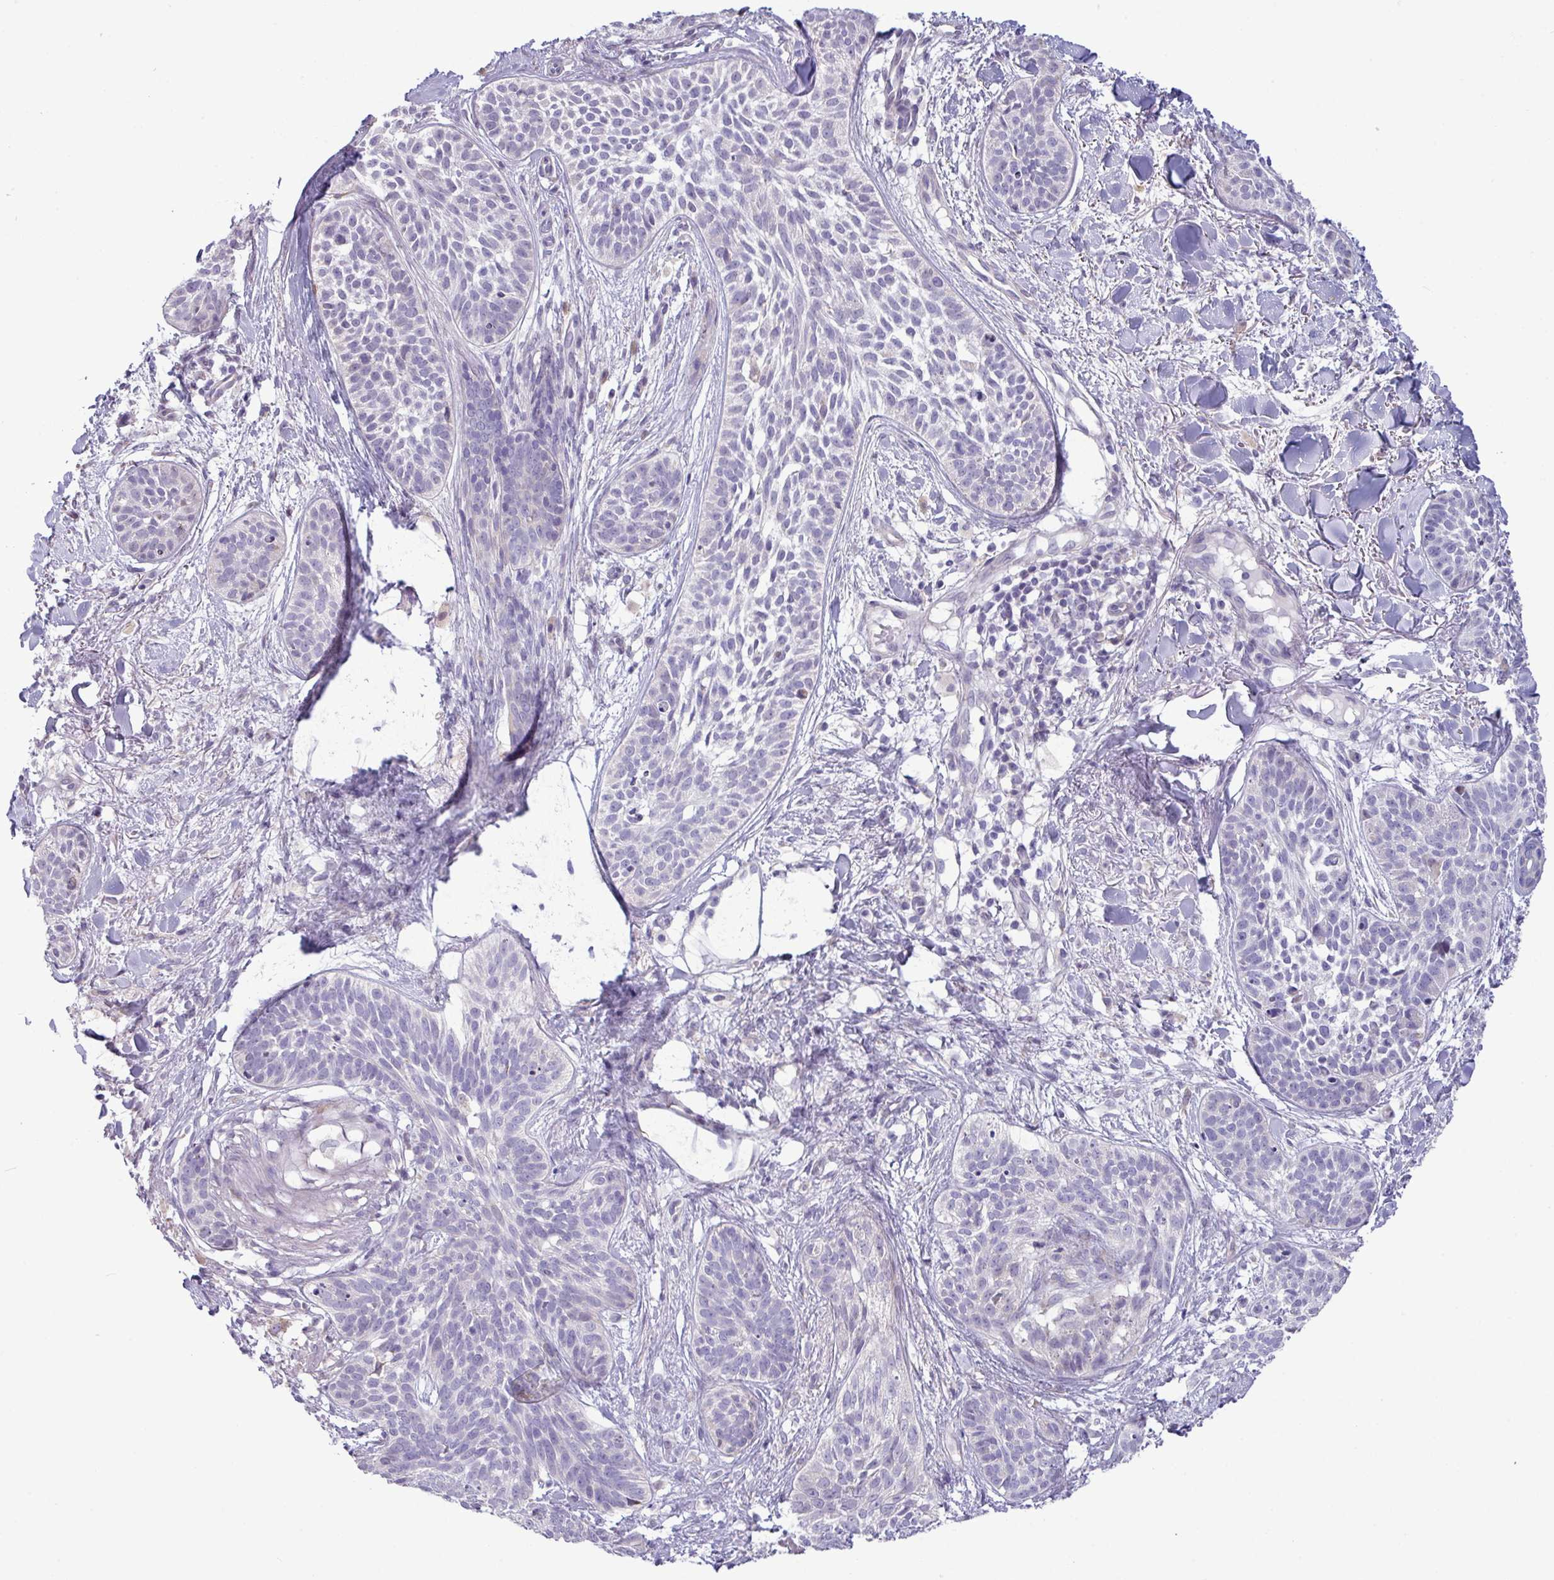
{"staining": {"intensity": "negative", "quantity": "none", "location": "none"}, "tissue": "skin cancer", "cell_type": "Tumor cells", "image_type": "cancer", "snomed": [{"axis": "morphology", "description": "Basal cell carcinoma"}, {"axis": "topography", "description": "Skin"}], "caption": "DAB (3,3'-diaminobenzidine) immunohistochemical staining of human skin cancer reveals no significant staining in tumor cells.", "gene": "IRGC", "patient": {"sex": "male", "age": 52}}